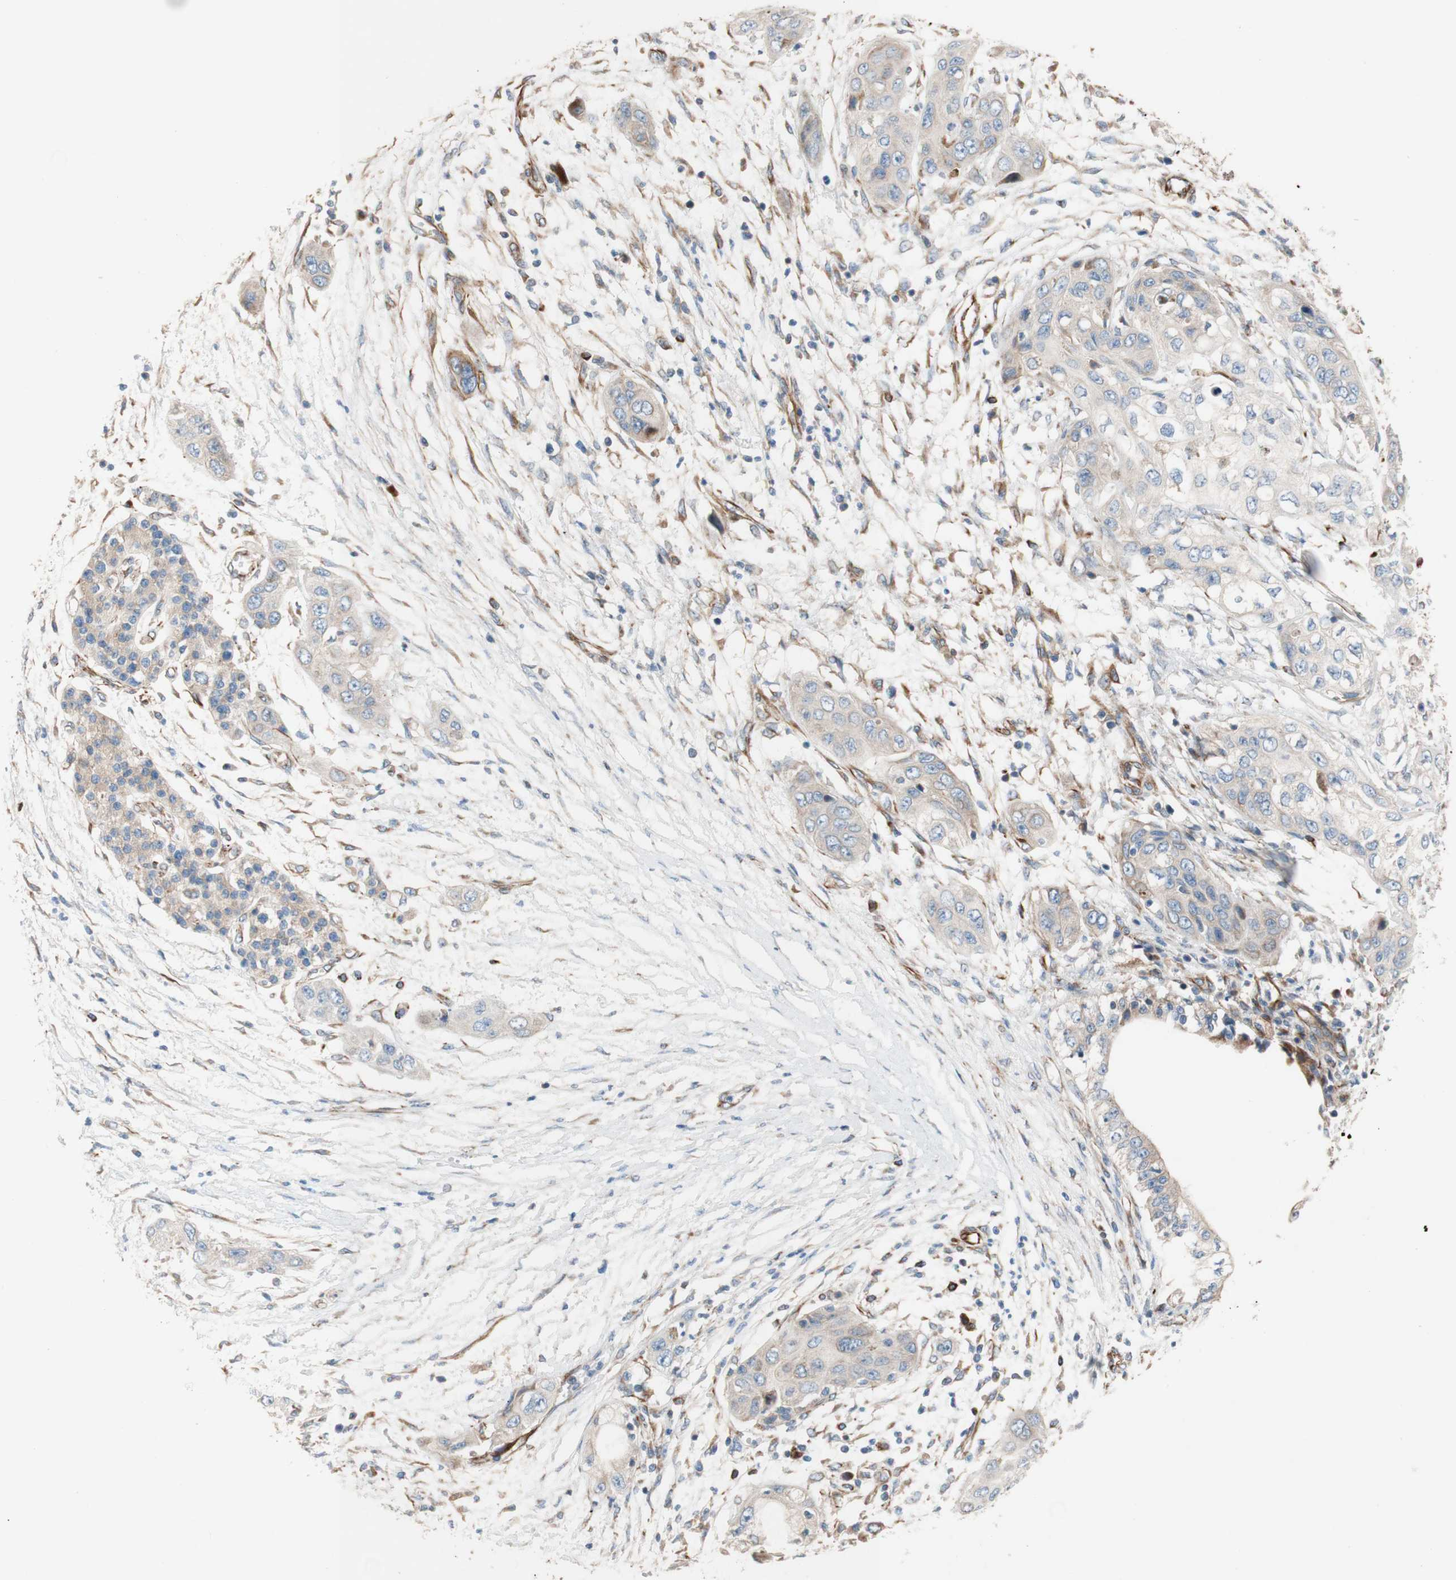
{"staining": {"intensity": "weak", "quantity": ">75%", "location": "cytoplasmic/membranous"}, "tissue": "pancreatic cancer", "cell_type": "Tumor cells", "image_type": "cancer", "snomed": [{"axis": "morphology", "description": "Adenocarcinoma, NOS"}, {"axis": "topography", "description": "Pancreas"}], "caption": "Tumor cells exhibit low levels of weak cytoplasmic/membranous expression in approximately >75% of cells in human pancreatic adenocarcinoma.", "gene": "C1orf43", "patient": {"sex": "female", "age": 70}}